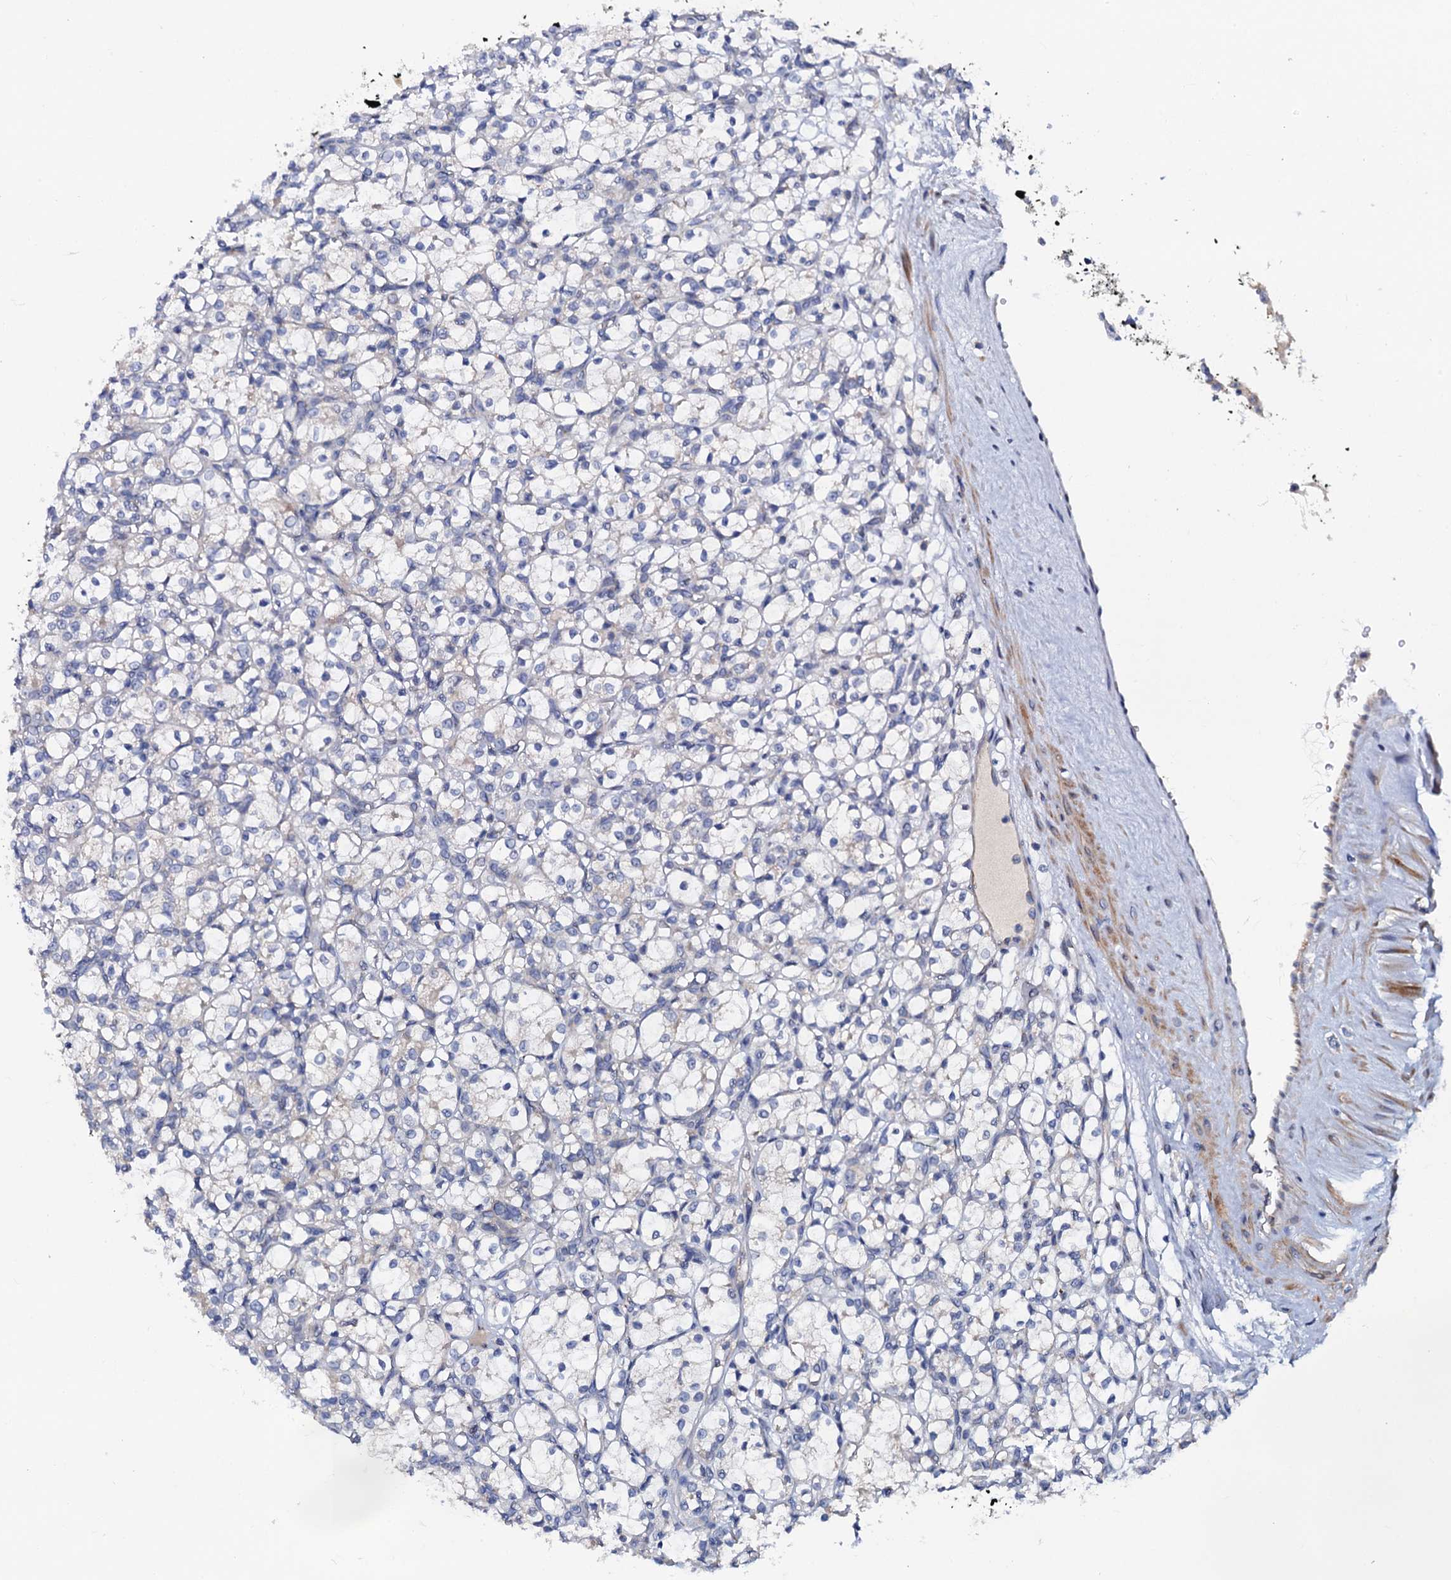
{"staining": {"intensity": "negative", "quantity": "none", "location": "none"}, "tissue": "renal cancer", "cell_type": "Tumor cells", "image_type": "cancer", "snomed": [{"axis": "morphology", "description": "Adenocarcinoma, NOS"}, {"axis": "topography", "description": "Kidney"}], "caption": "DAB immunohistochemical staining of human renal adenocarcinoma reveals no significant positivity in tumor cells. The staining is performed using DAB brown chromogen with nuclei counter-stained in using hematoxylin.", "gene": "MRPL48", "patient": {"sex": "female", "age": 69}}